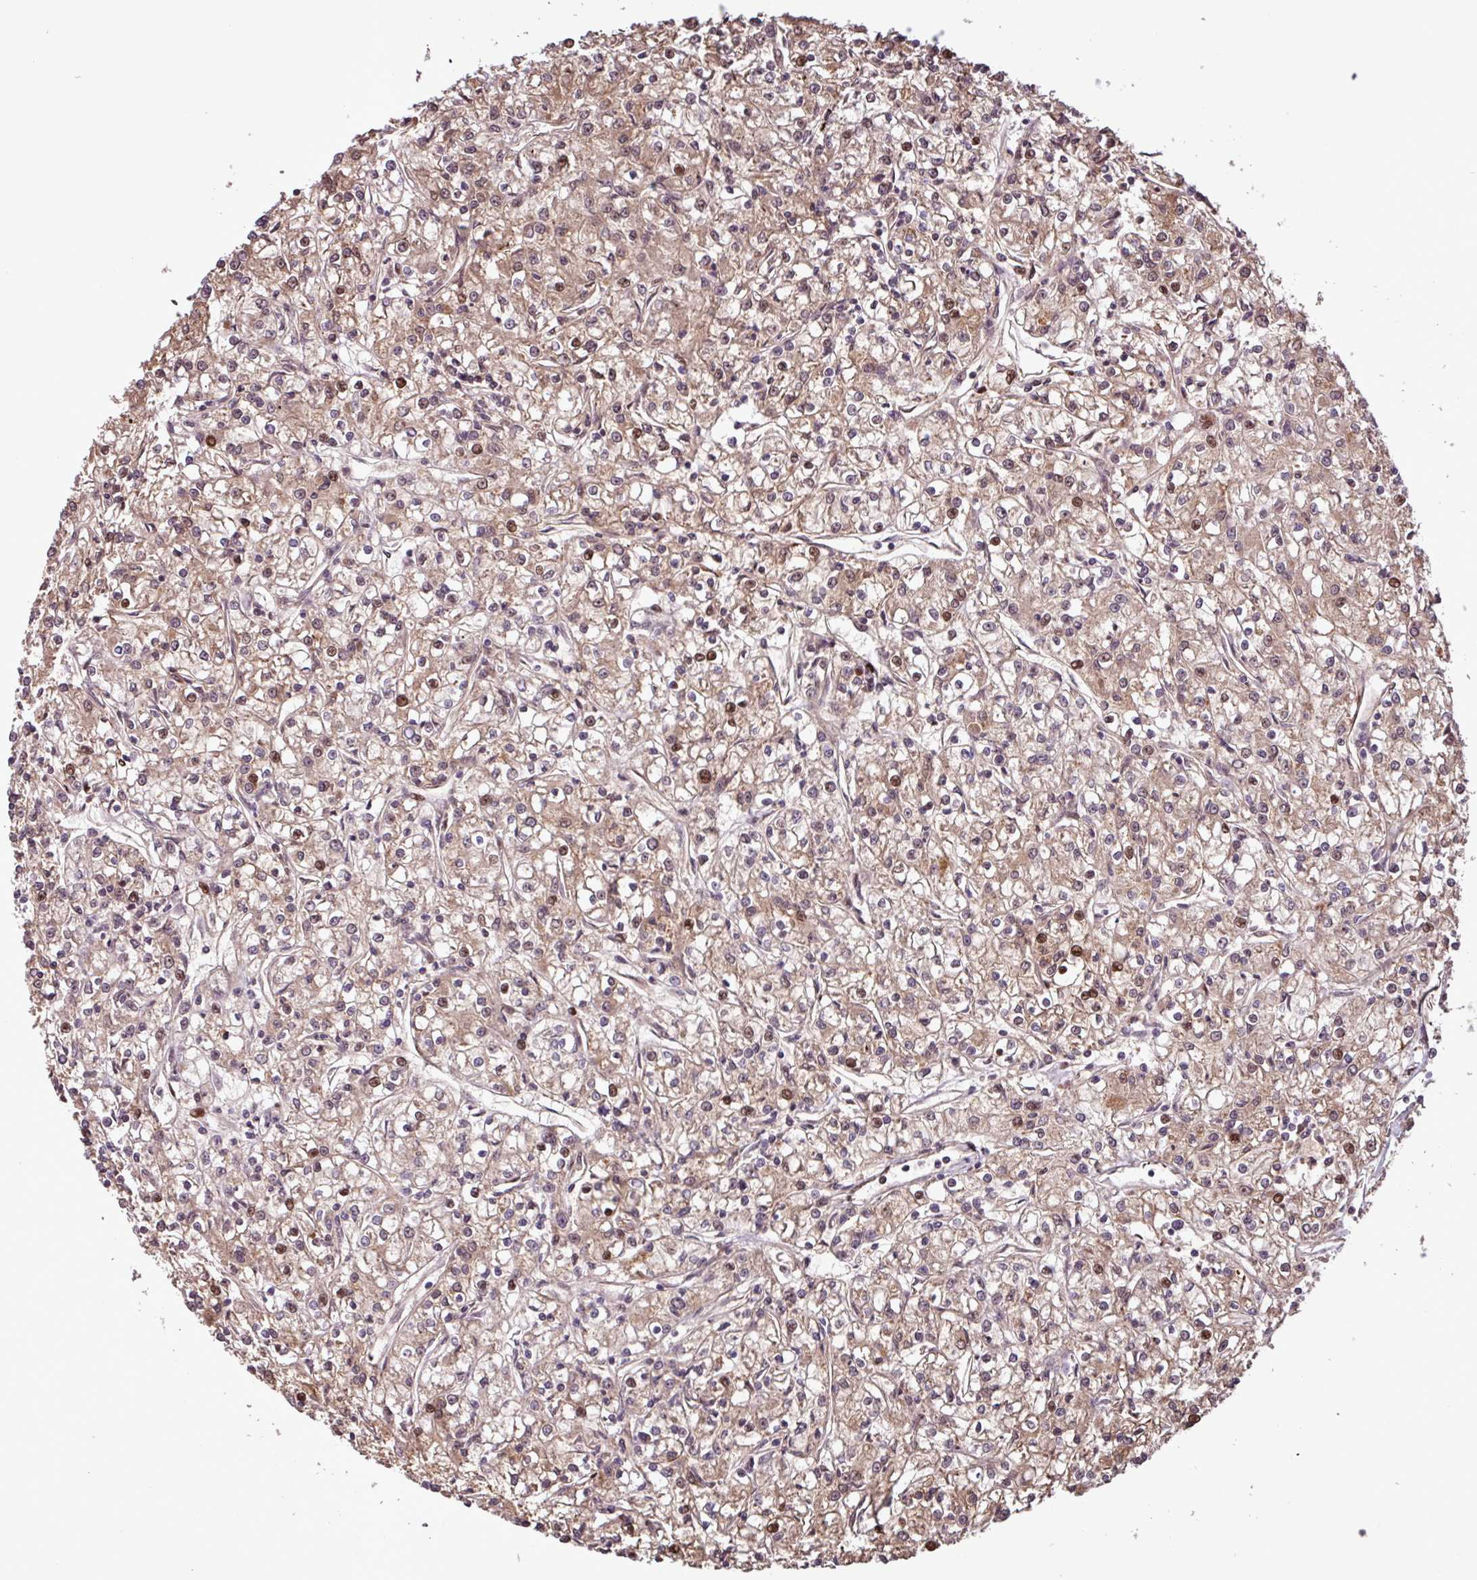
{"staining": {"intensity": "moderate", "quantity": "25%-75%", "location": "nuclear"}, "tissue": "renal cancer", "cell_type": "Tumor cells", "image_type": "cancer", "snomed": [{"axis": "morphology", "description": "Adenocarcinoma, NOS"}, {"axis": "topography", "description": "Kidney"}], "caption": "Immunohistochemistry micrograph of neoplastic tissue: renal cancer (adenocarcinoma) stained using IHC displays medium levels of moderate protein expression localized specifically in the nuclear of tumor cells, appearing as a nuclear brown color.", "gene": "SLC22A24", "patient": {"sex": "female", "age": 59}}